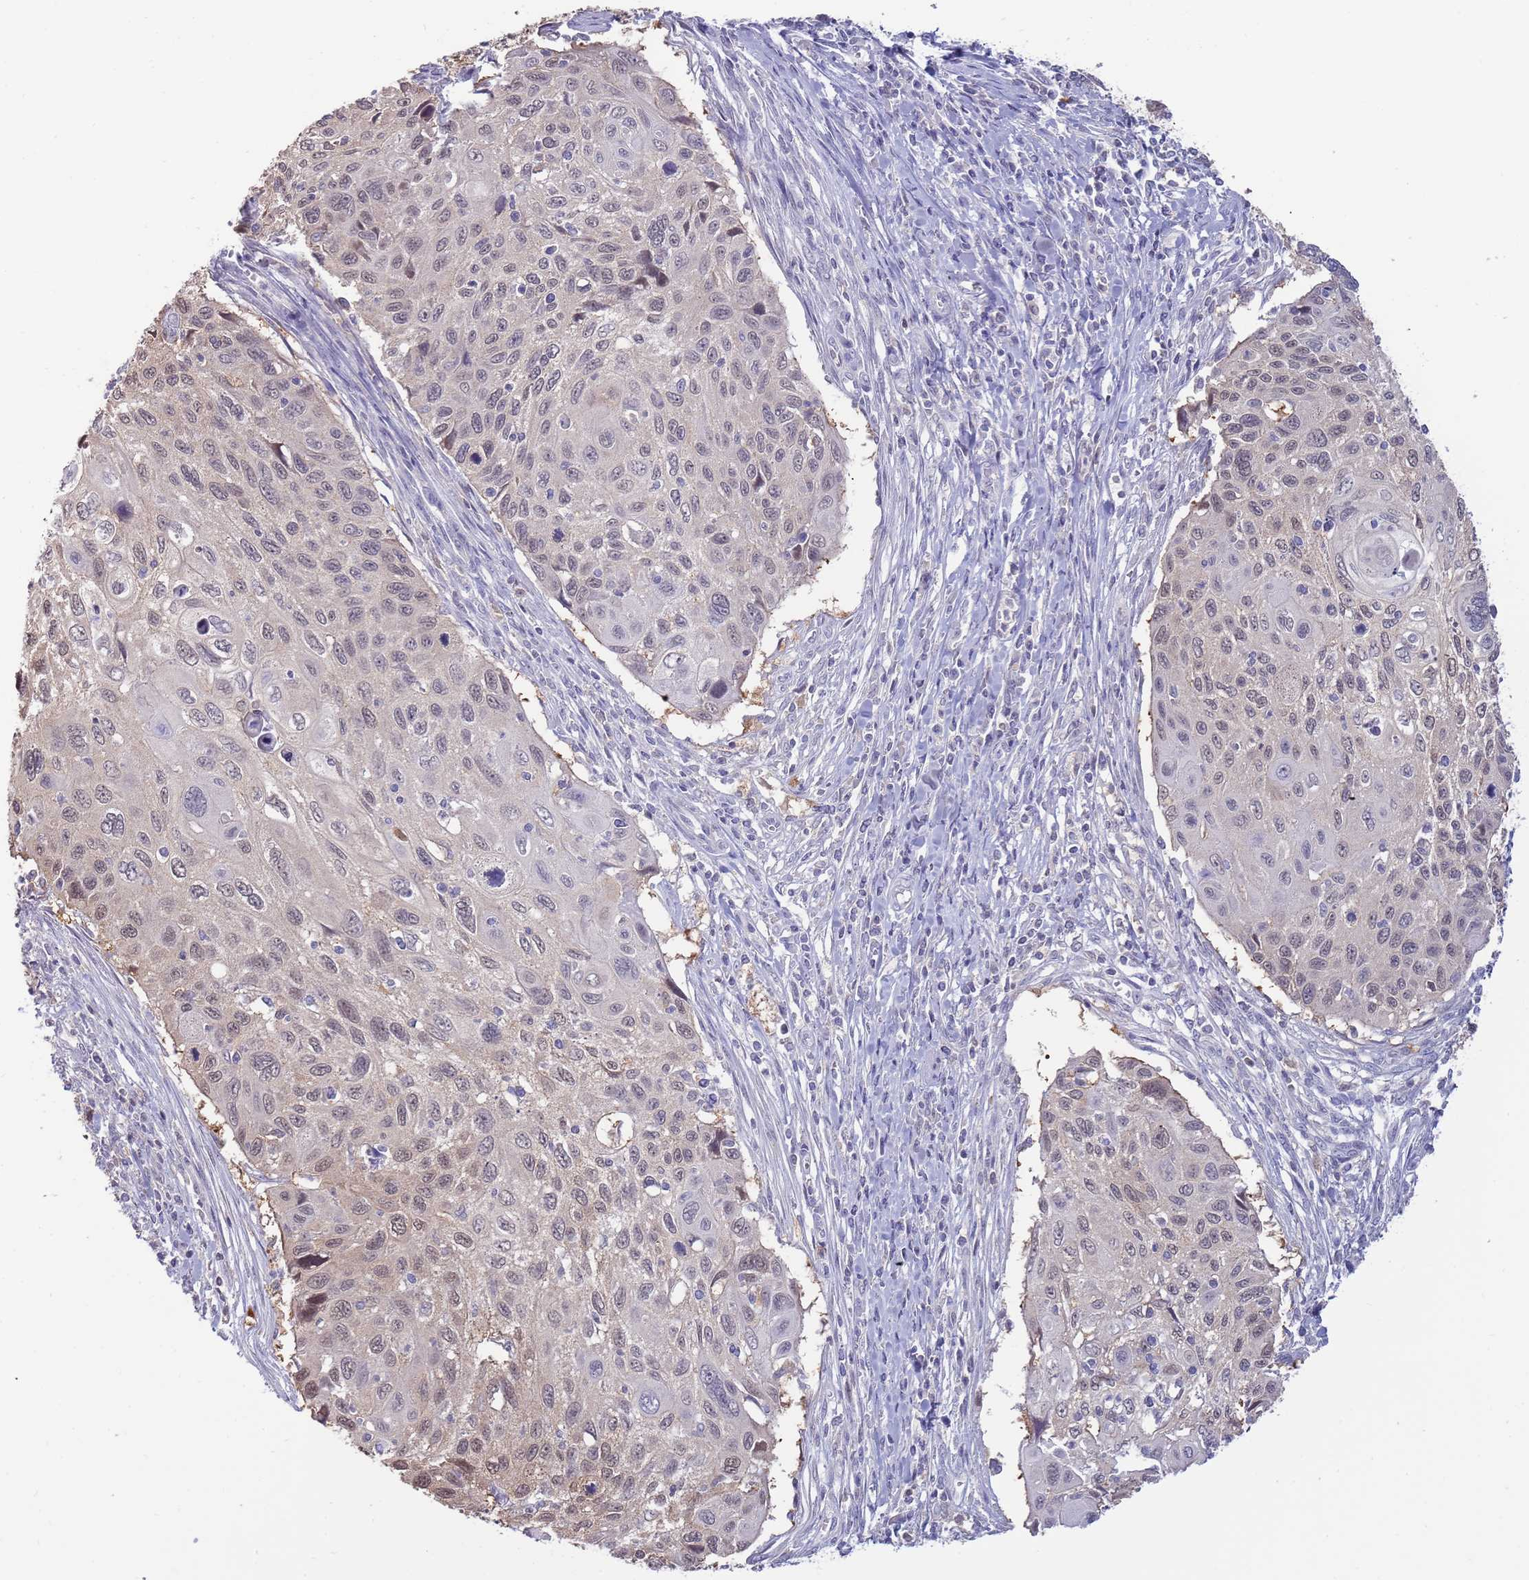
{"staining": {"intensity": "weak", "quantity": "<25%", "location": "nuclear"}, "tissue": "cervical cancer", "cell_type": "Tumor cells", "image_type": "cancer", "snomed": [{"axis": "morphology", "description": "Squamous cell carcinoma, NOS"}, {"axis": "topography", "description": "Cervix"}], "caption": "Immunohistochemical staining of human cervical cancer (squamous cell carcinoma) shows no significant positivity in tumor cells. (Immunohistochemistry, brightfield microscopy, high magnification).", "gene": "AP5S1", "patient": {"sex": "female", "age": 70}}